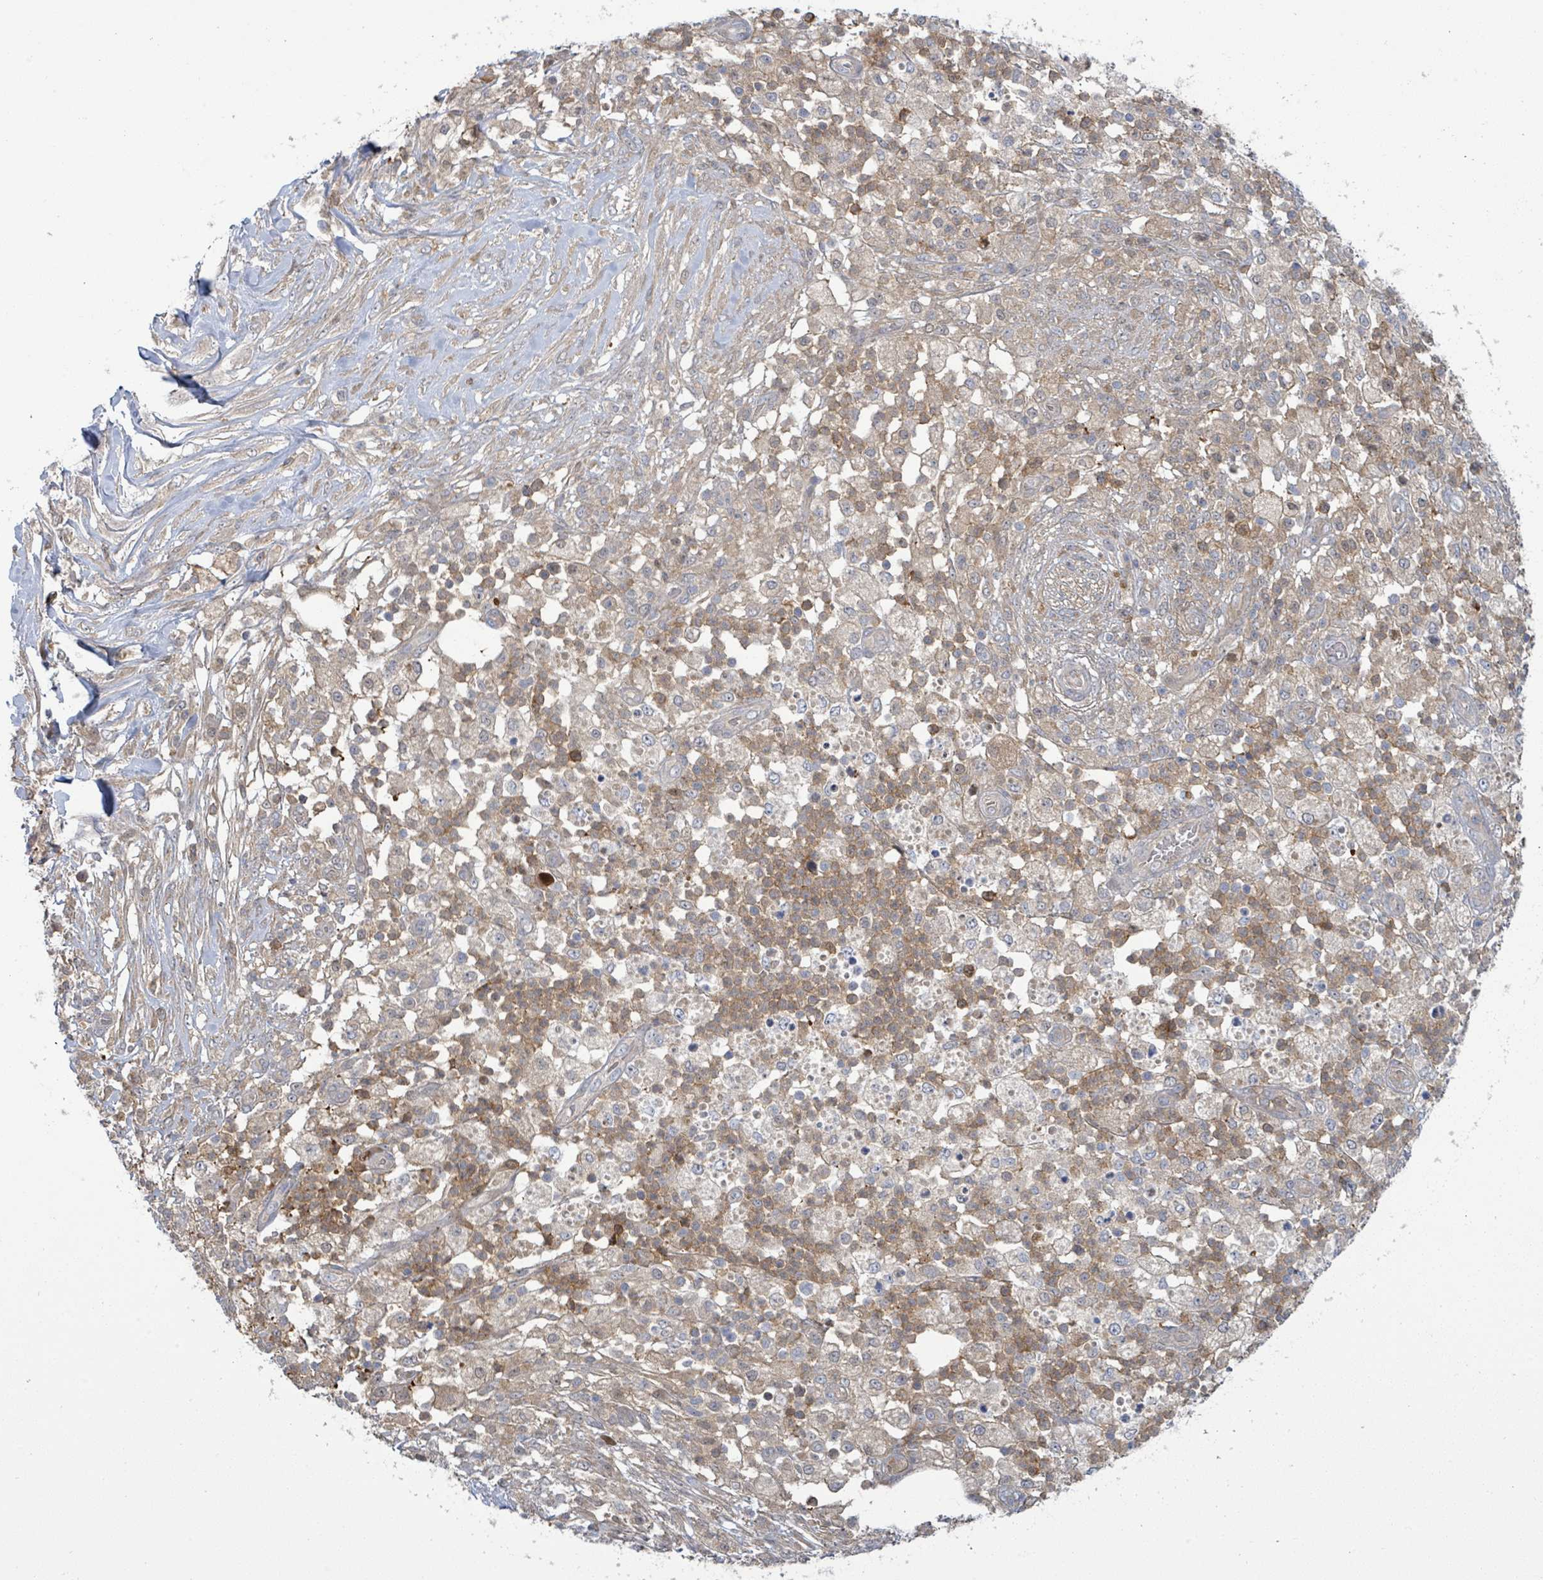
{"staining": {"intensity": "weak", "quantity": "<25%", "location": "cytoplasmic/membranous"}, "tissue": "pancreatic cancer", "cell_type": "Tumor cells", "image_type": "cancer", "snomed": [{"axis": "morphology", "description": "Adenocarcinoma, NOS"}, {"axis": "topography", "description": "Pancreas"}], "caption": "Immunohistochemical staining of human pancreatic adenocarcinoma reveals no significant staining in tumor cells.", "gene": "PGAM1", "patient": {"sex": "female", "age": 72}}